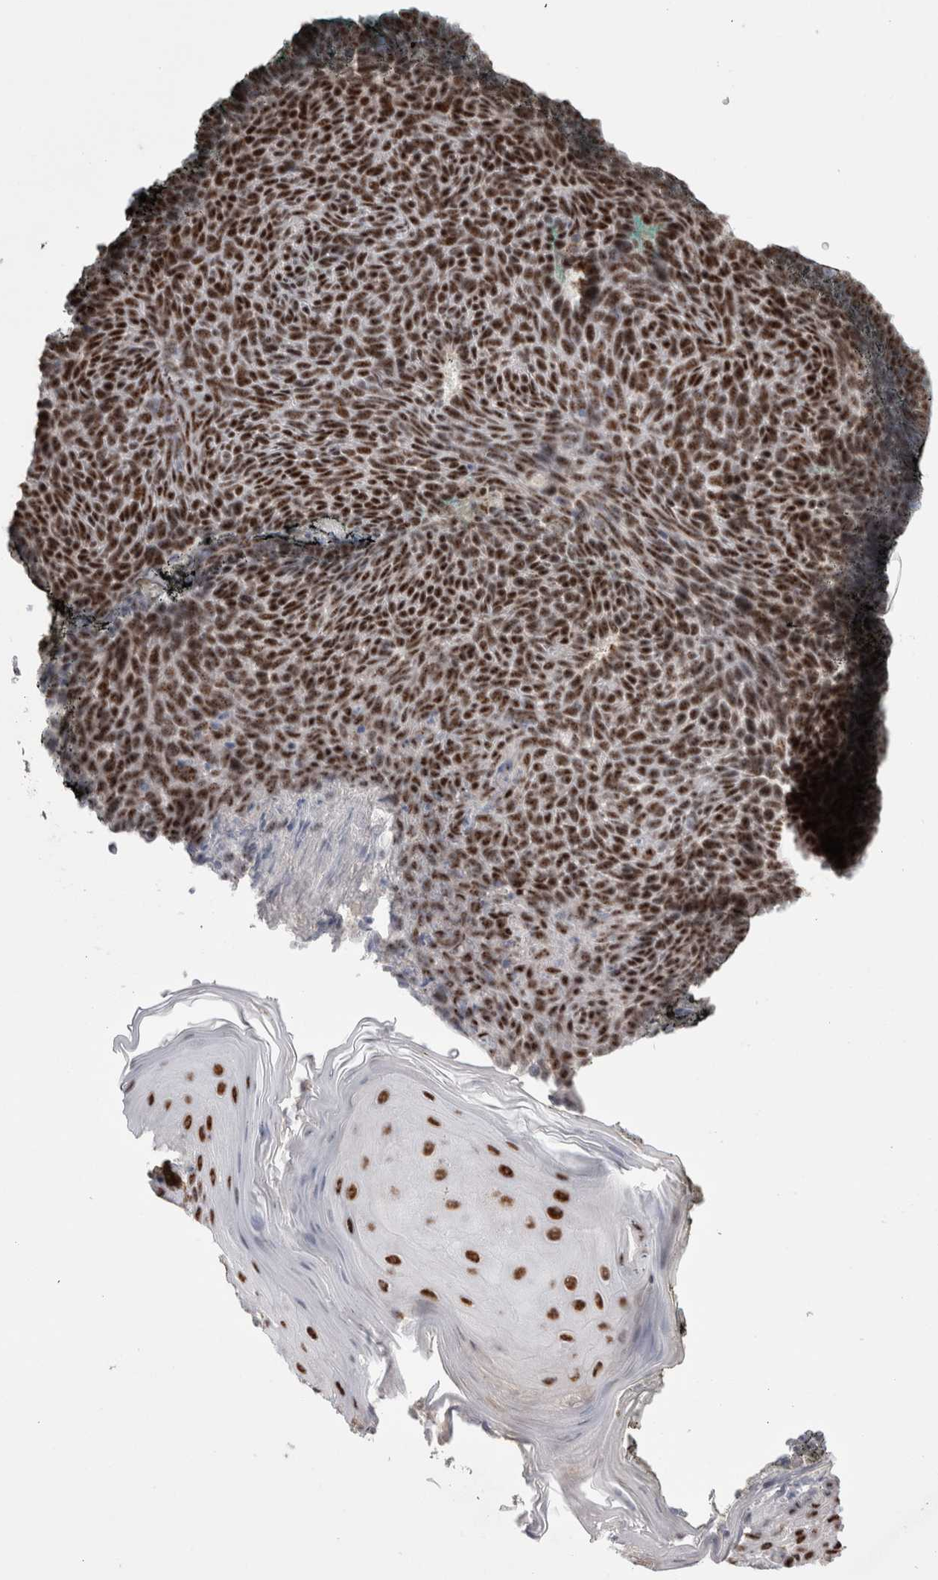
{"staining": {"intensity": "strong", "quantity": ">75%", "location": "nuclear"}, "tissue": "skin cancer", "cell_type": "Tumor cells", "image_type": "cancer", "snomed": [{"axis": "morphology", "description": "Basal cell carcinoma"}, {"axis": "topography", "description": "Skin"}], "caption": "DAB (3,3'-diaminobenzidine) immunohistochemical staining of skin basal cell carcinoma displays strong nuclear protein positivity in approximately >75% of tumor cells.", "gene": "API5", "patient": {"sex": "male", "age": 61}}